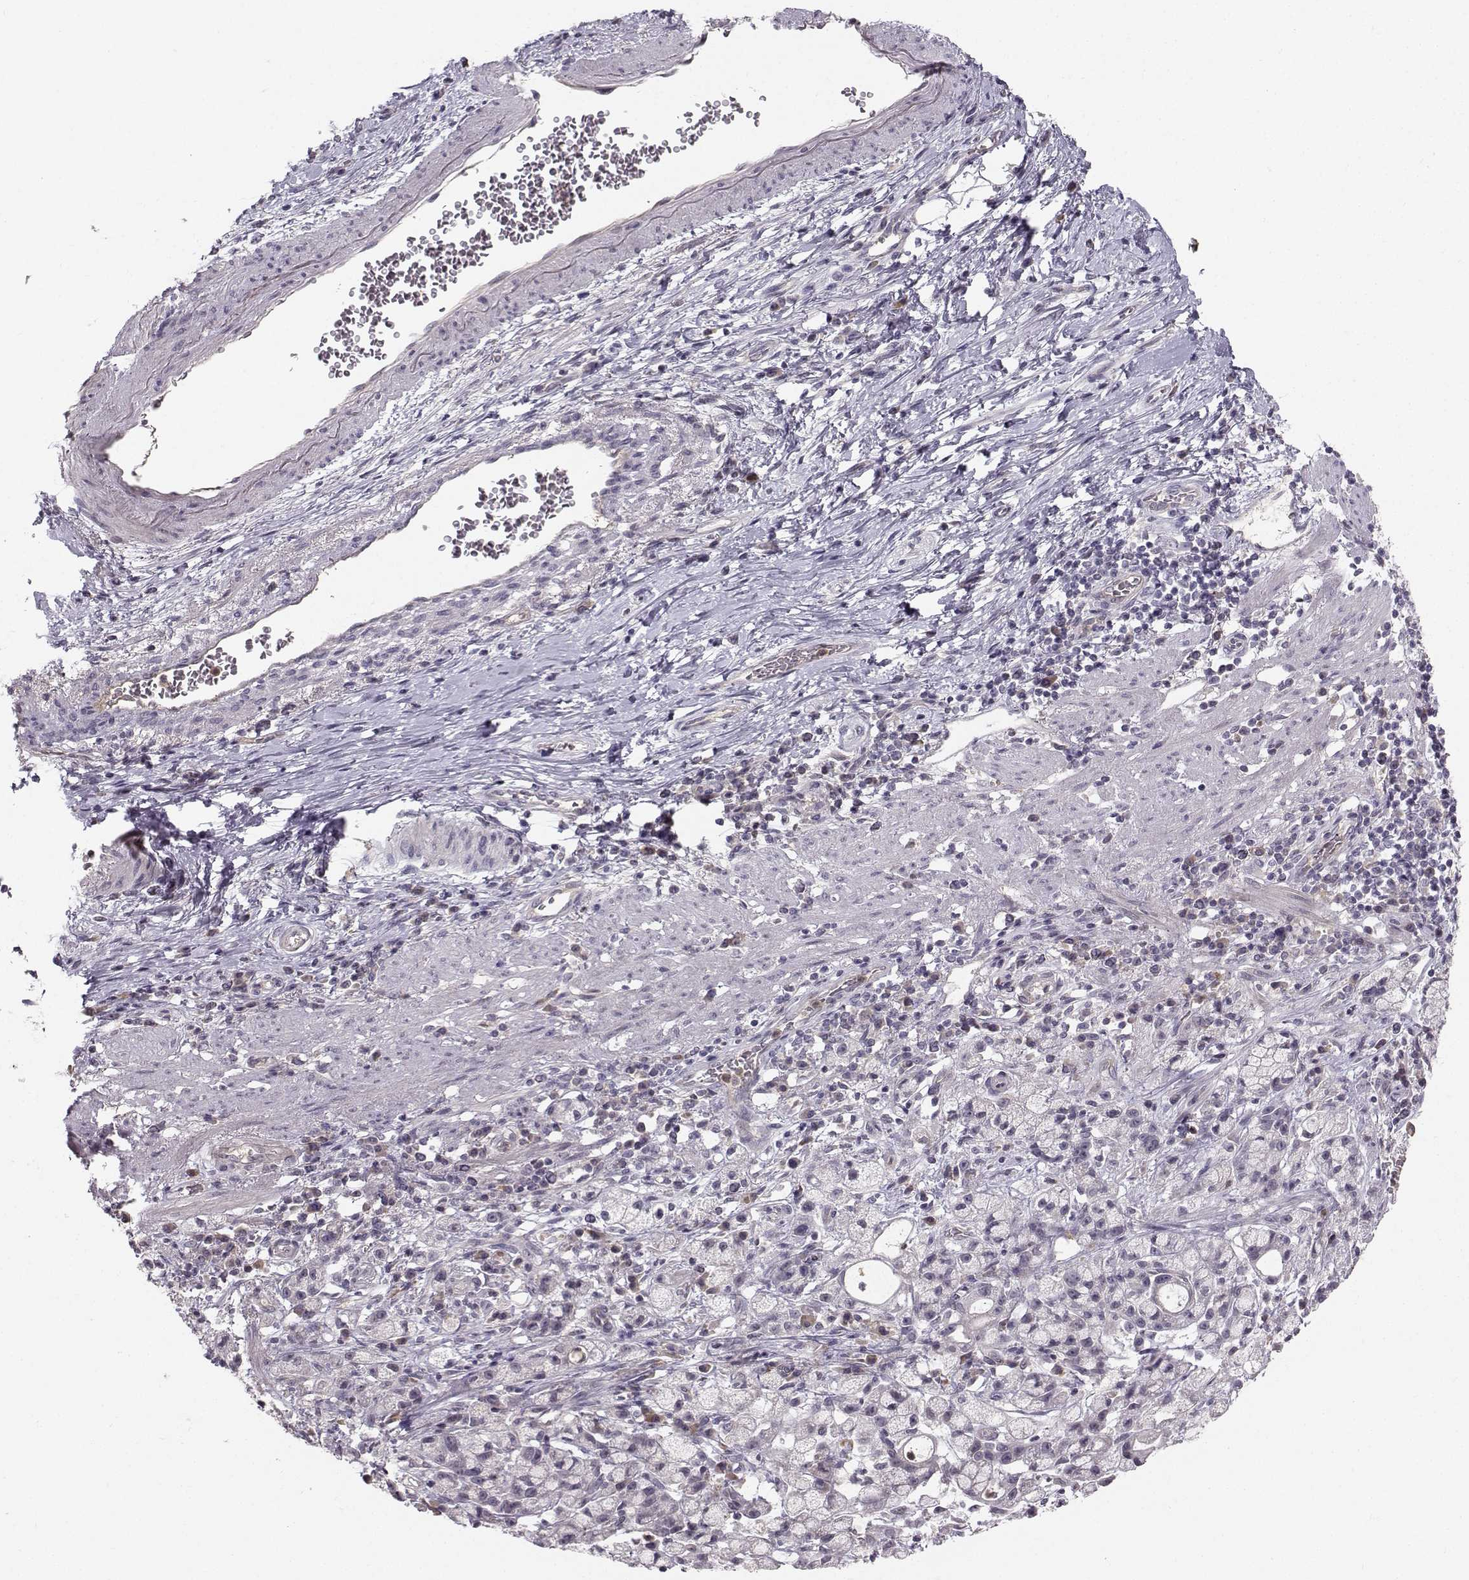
{"staining": {"intensity": "negative", "quantity": "none", "location": "none"}, "tissue": "stomach cancer", "cell_type": "Tumor cells", "image_type": "cancer", "snomed": [{"axis": "morphology", "description": "Adenocarcinoma, NOS"}, {"axis": "topography", "description": "Stomach"}], "caption": "A histopathology image of stomach cancer (adenocarcinoma) stained for a protein exhibits no brown staining in tumor cells. Nuclei are stained in blue.", "gene": "OPRD1", "patient": {"sex": "male", "age": 58}}